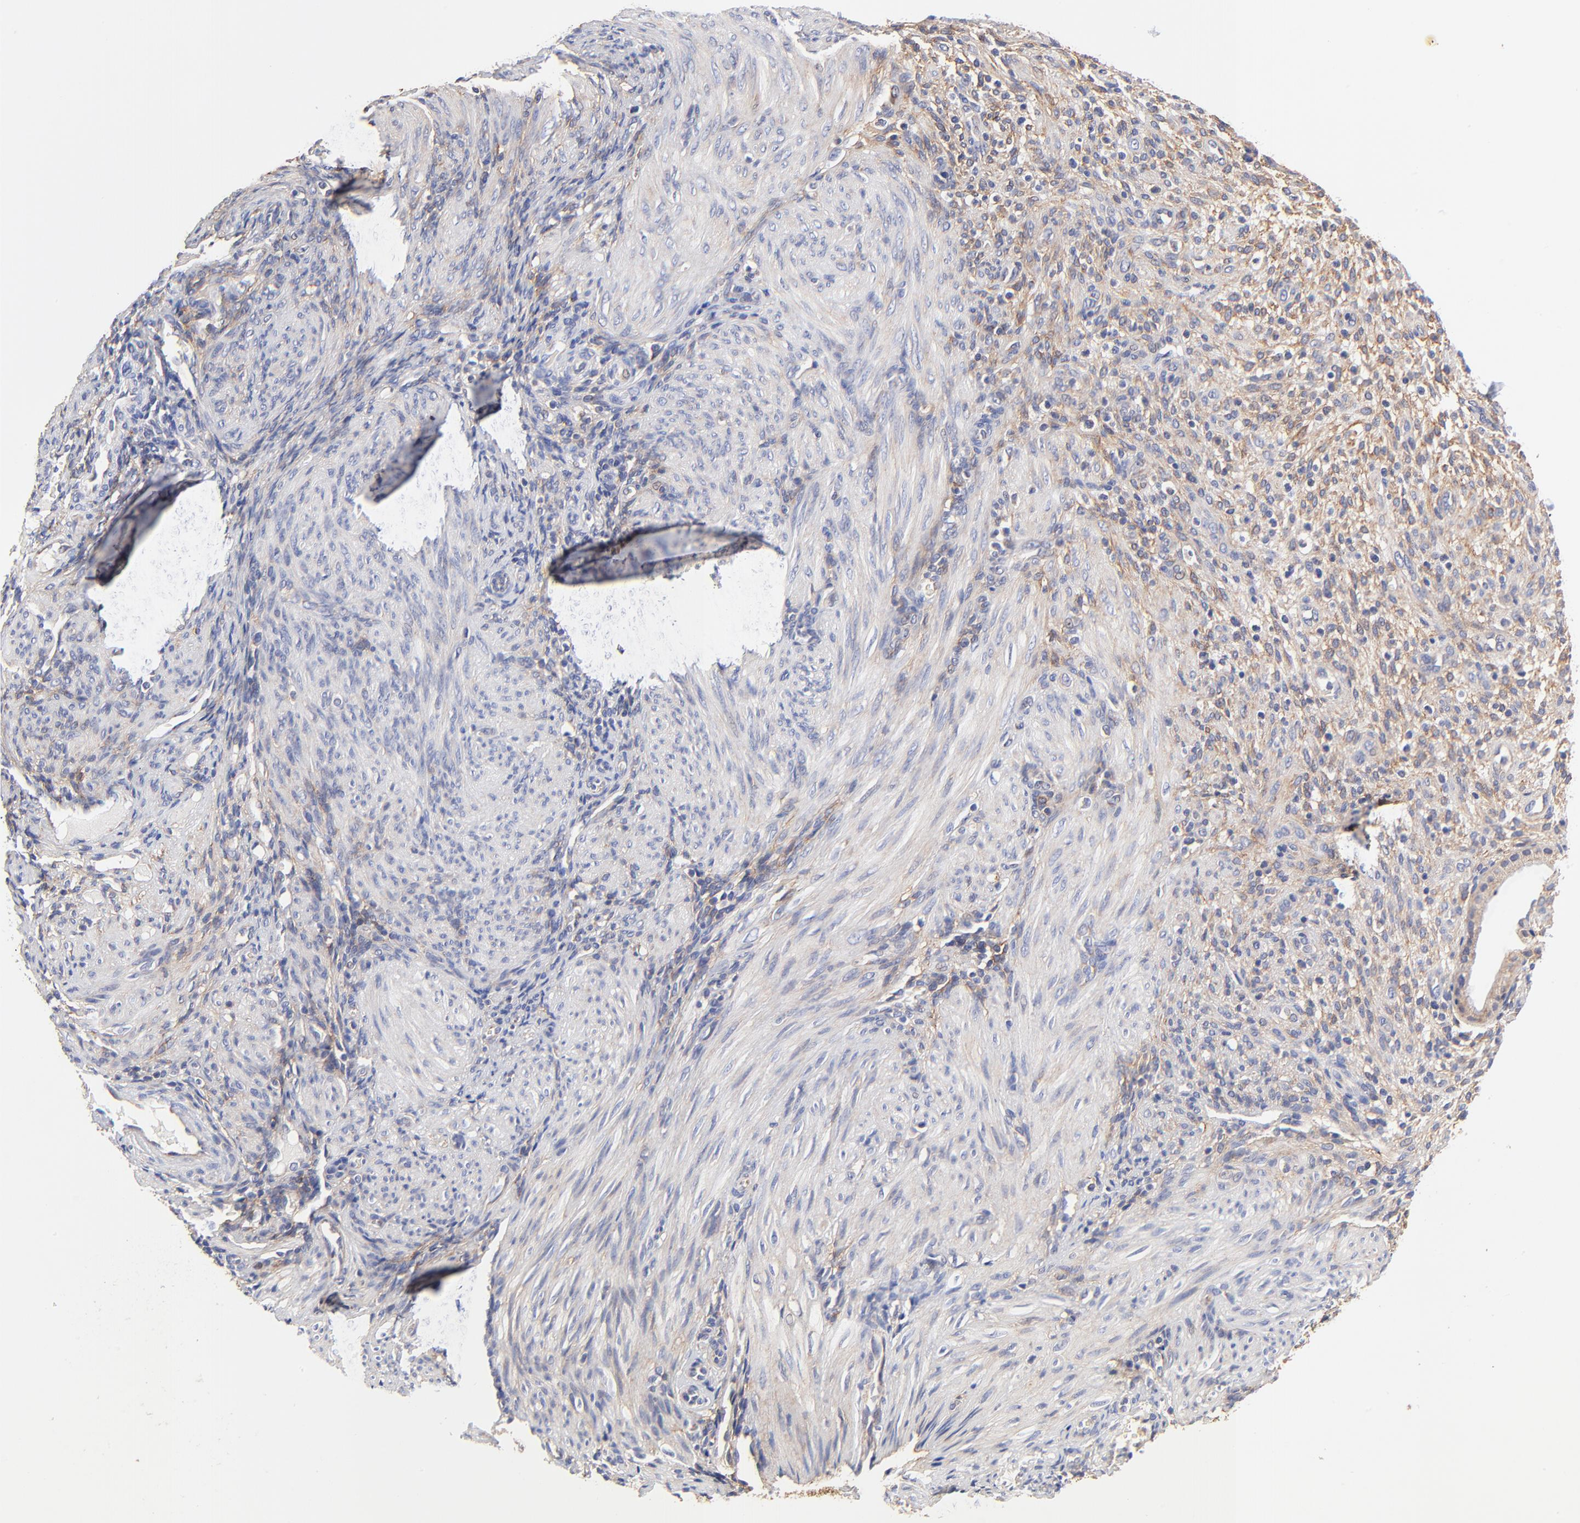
{"staining": {"intensity": "moderate", "quantity": ">75%", "location": "cytoplasmic/membranous"}, "tissue": "endometrium", "cell_type": "Cells in endometrial stroma", "image_type": "normal", "snomed": [{"axis": "morphology", "description": "Normal tissue, NOS"}, {"axis": "topography", "description": "Endometrium"}], "caption": "Immunohistochemical staining of benign endometrium demonstrates >75% levels of moderate cytoplasmic/membranous protein staining in approximately >75% of cells in endometrial stroma.", "gene": "PTK7", "patient": {"sex": "female", "age": 72}}